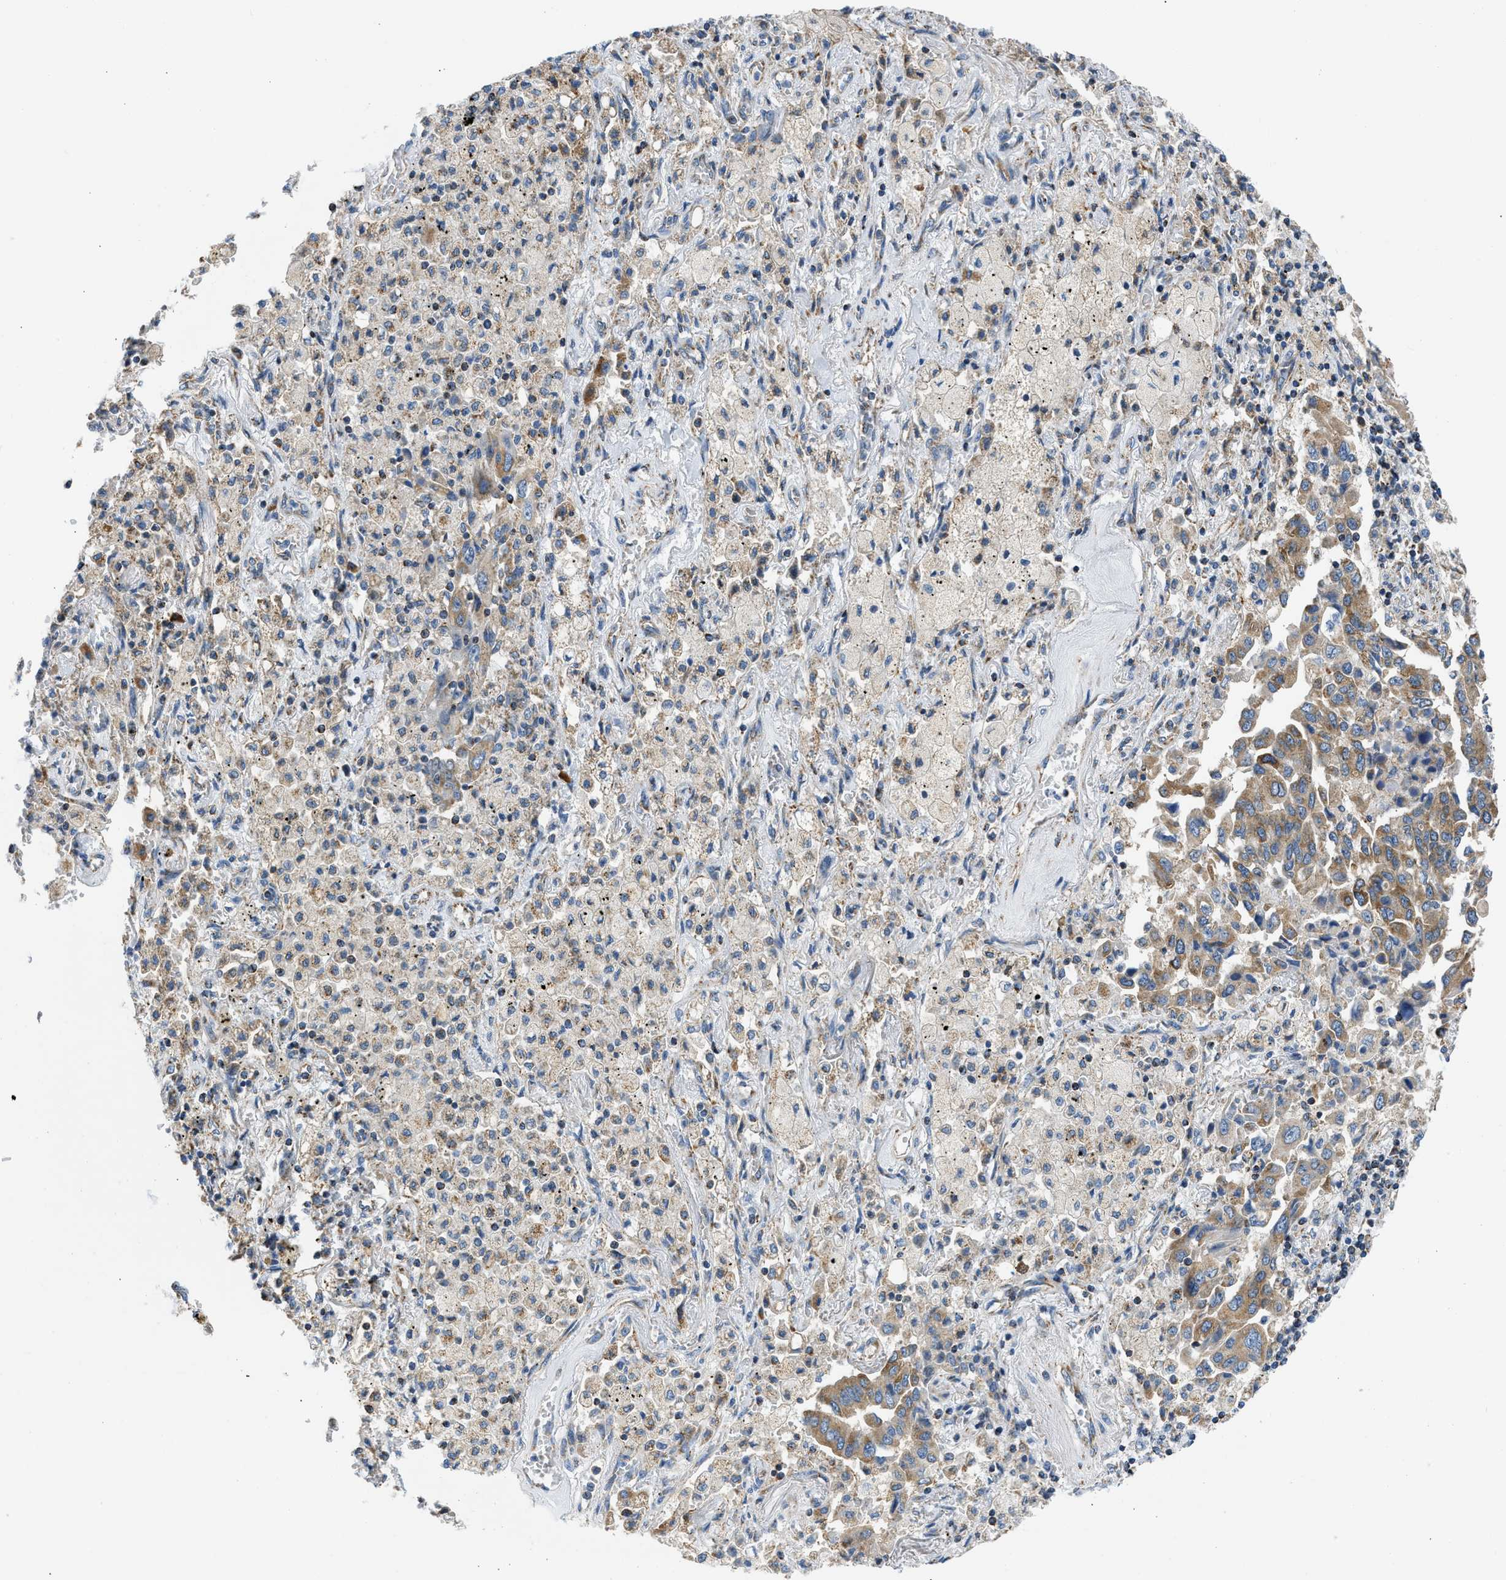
{"staining": {"intensity": "moderate", "quantity": ">75%", "location": "cytoplasmic/membranous"}, "tissue": "lung cancer", "cell_type": "Tumor cells", "image_type": "cancer", "snomed": [{"axis": "morphology", "description": "Adenocarcinoma, NOS"}, {"axis": "topography", "description": "Lung"}], "caption": "Approximately >75% of tumor cells in lung cancer (adenocarcinoma) demonstrate moderate cytoplasmic/membranous protein staining as visualized by brown immunohistochemical staining.", "gene": "CAMKK2", "patient": {"sex": "female", "age": 65}}